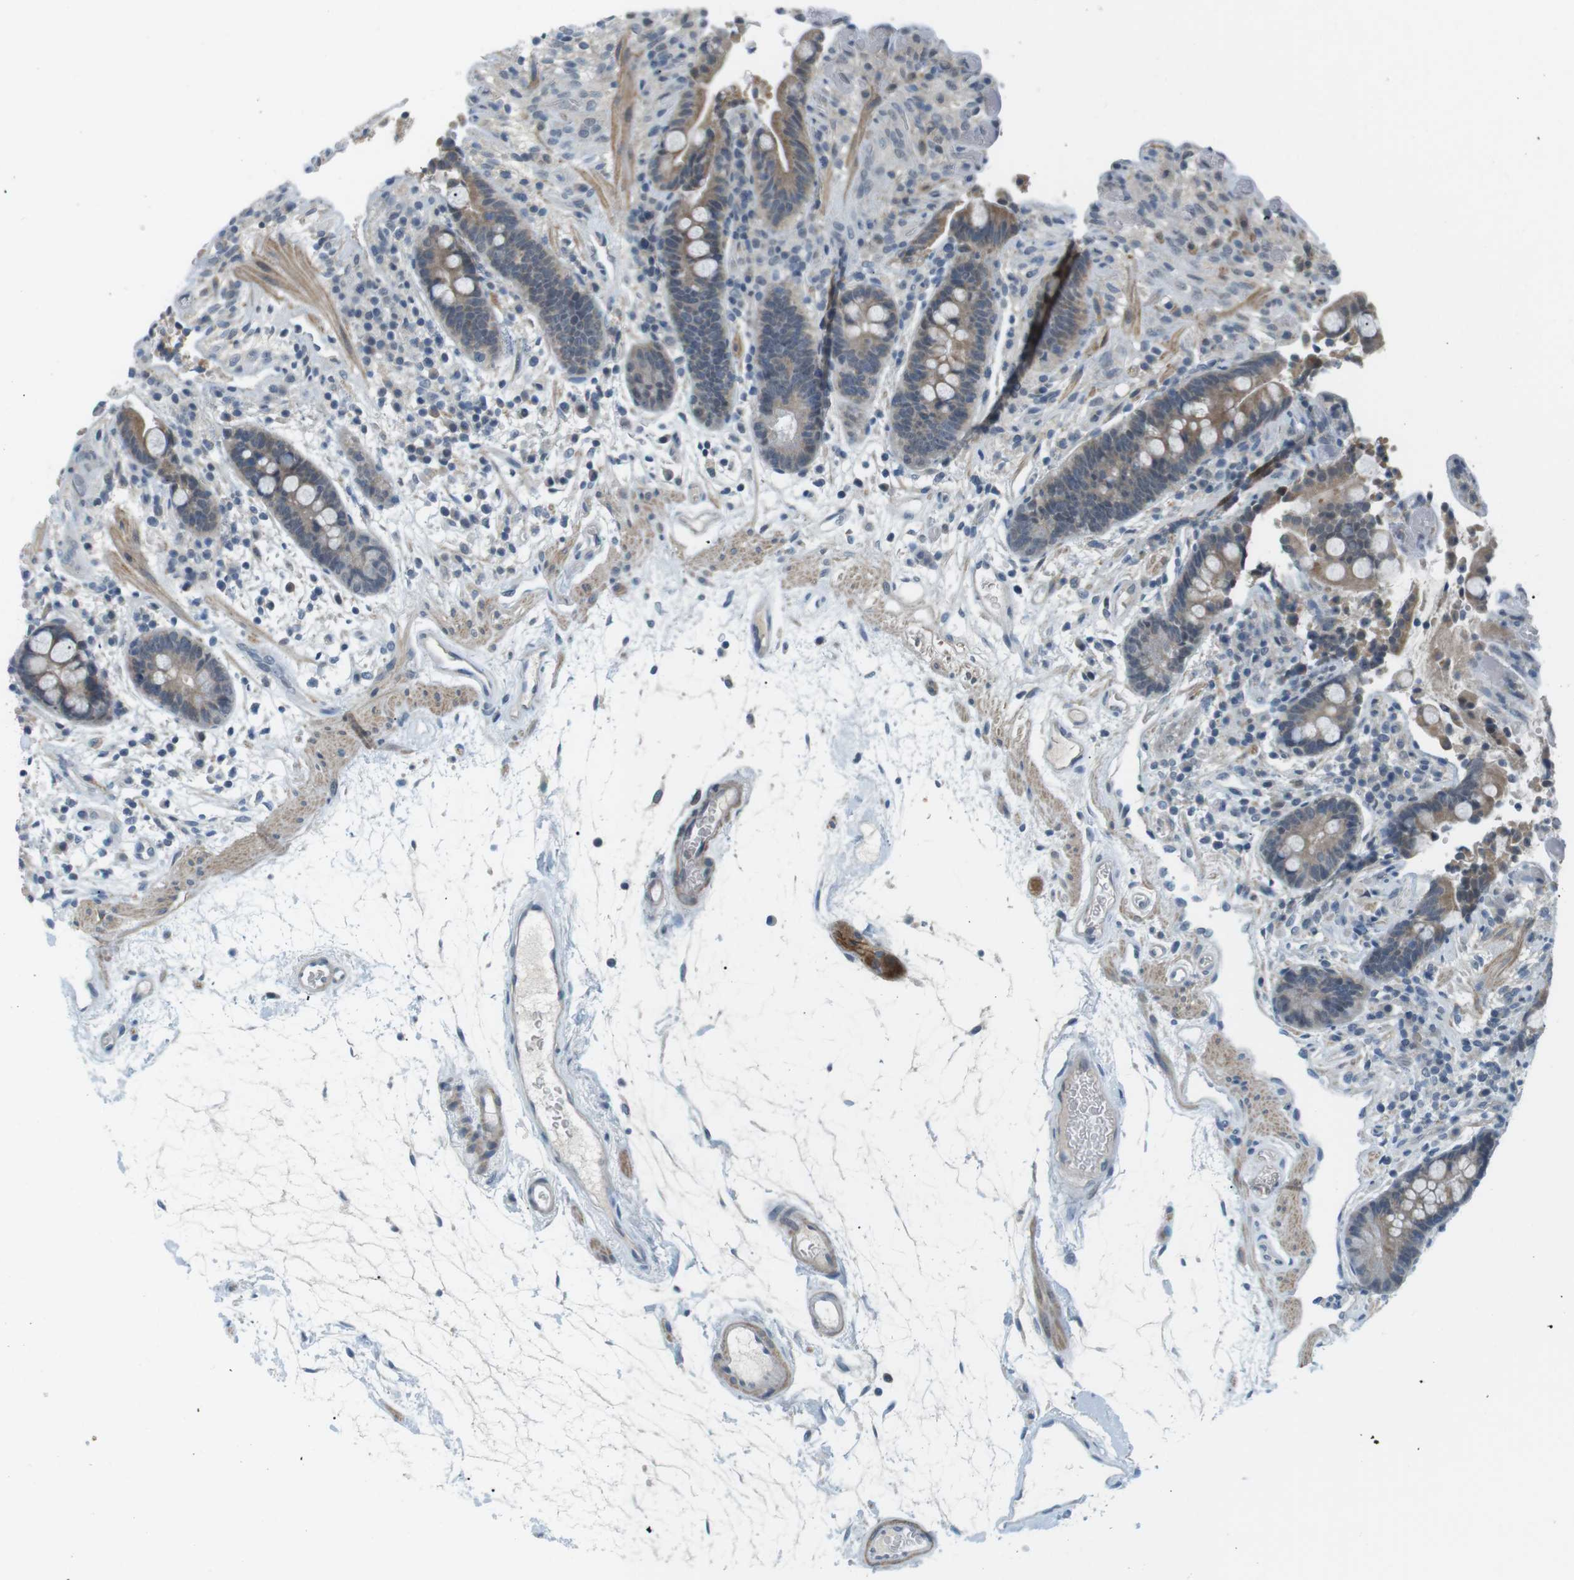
{"staining": {"intensity": "negative", "quantity": "none", "location": "none"}, "tissue": "colon", "cell_type": "Endothelial cells", "image_type": "normal", "snomed": [{"axis": "morphology", "description": "Normal tissue, NOS"}, {"axis": "topography", "description": "Colon"}], "caption": "High power microscopy histopathology image of an immunohistochemistry micrograph of normal colon, revealing no significant positivity in endothelial cells. The staining was performed using DAB (3,3'-diaminobenzidine) to visualize the protein expression in brown, while the nuclei were stained in blue with hematoxylin (Magnification: 20x).", "gene": "RTN3", "patient": {"sex": "male", "age": 73}}